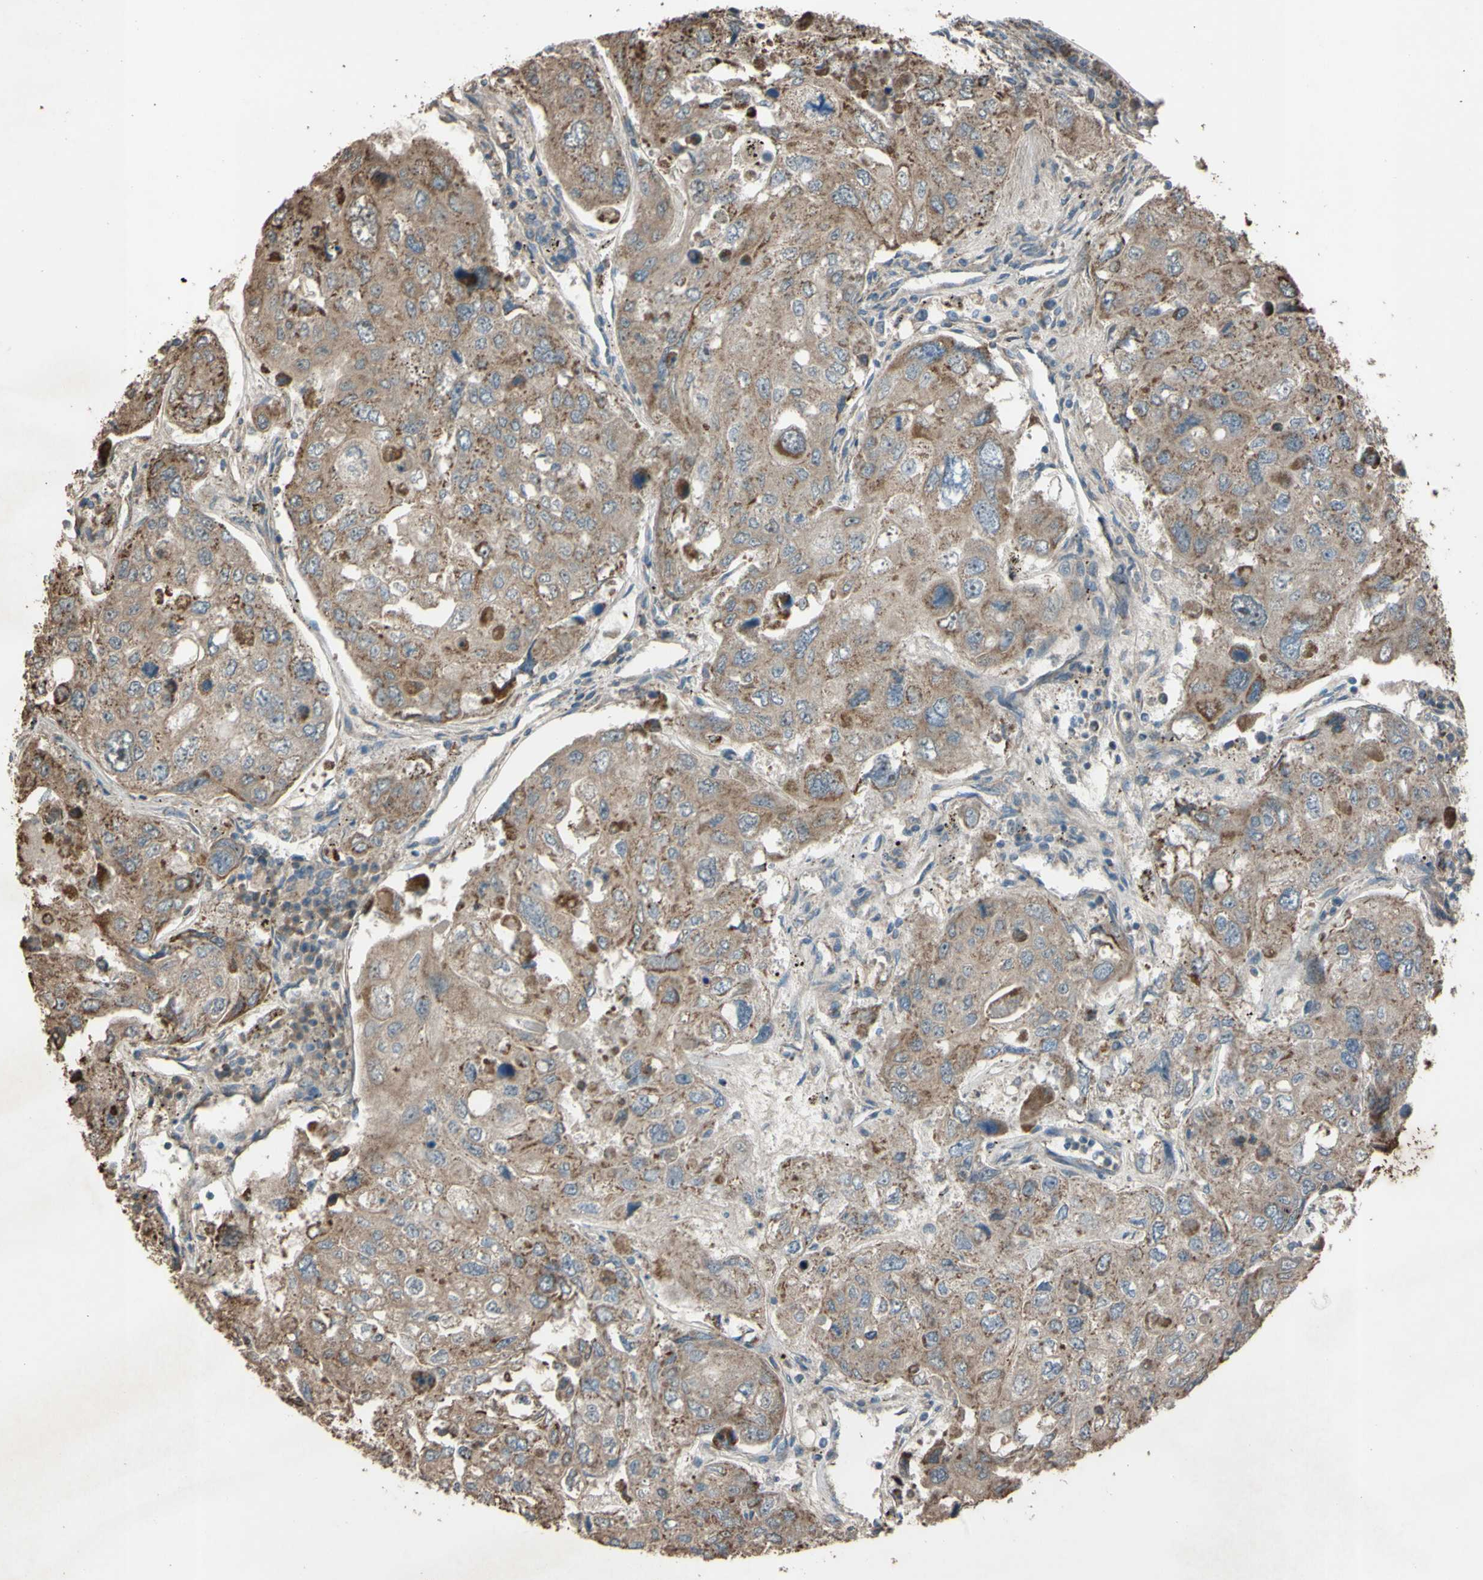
{"staining": {"intensity": "moderate", "quantity": ">75%", "location": "cytoplasmic/membranous"}, "tissue": "urothelial cancer", "cell_type": "Tumor cells", "image_type": "cancer", "snomed": [{"axis": "morphology", "description": "Urothelial carcinoma, High grade"}, {"axis": "topography", "description": "Lymph node"}, {"axis": "topography", "description": "Urinary bladder"}], "caption": "Urothelial cancer stained with a brown dye shows moderate cytoplasmic/membranous positive expression in about >75% of tumor cells.", "gene": "ACOT8", "patient": {"sex": "male", "age": 51}}